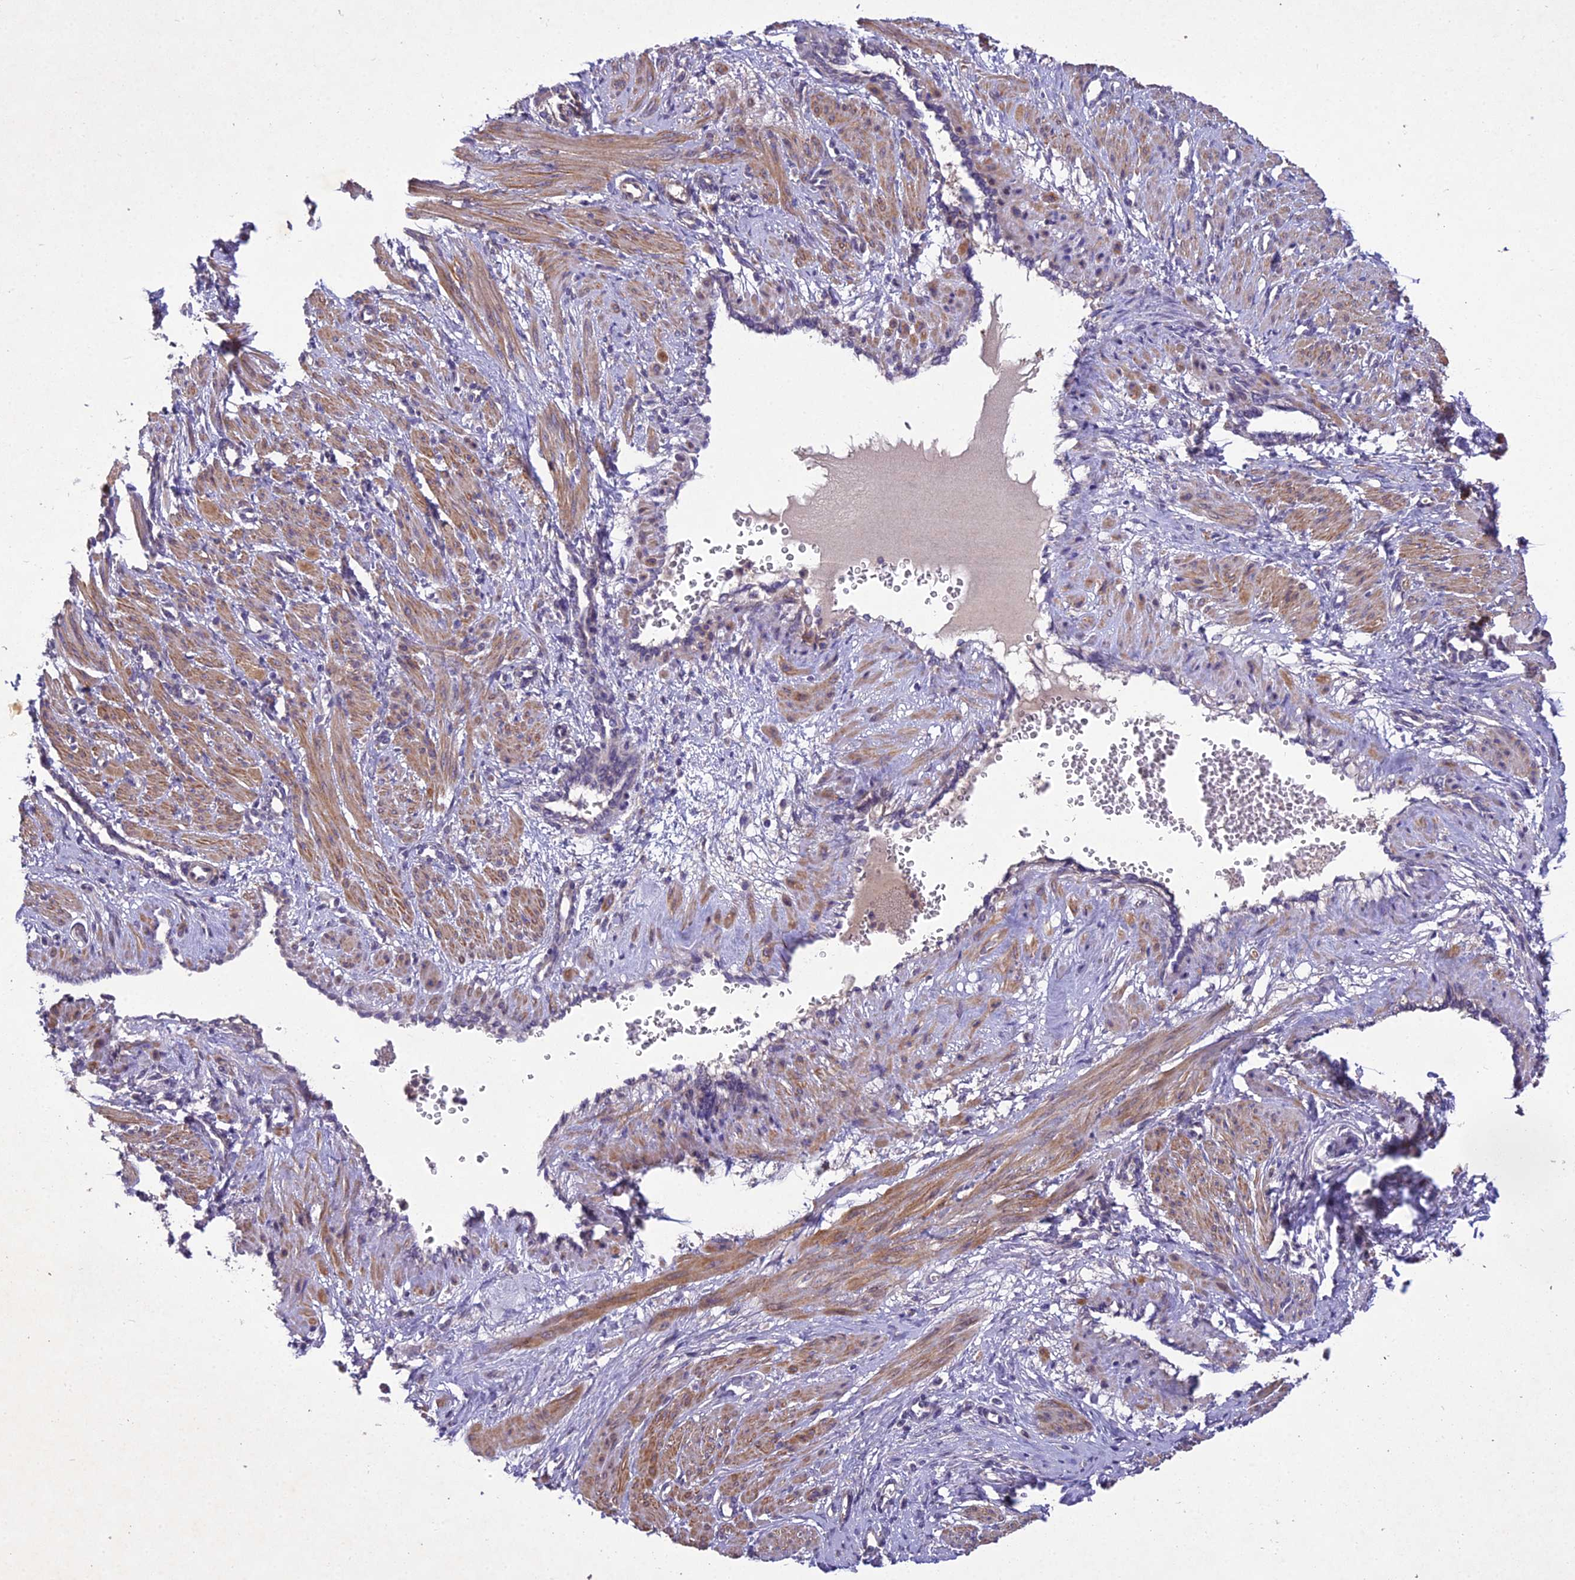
{"staining": {"intensity": "moderate", "quantity": ">75%", "location": "cytoplasmic/membranous"}, "tissue": "smooth muscle", "cell_type": "Smooth muscle cells", "image_type": "normal", "snomed": [{"axis": "morphology", "description": "Normal tissue, NOS"}, {"axis": "topography", "description": "Endometrium"}], "caption": "DAB immunohistochemical staining of benign smooth muscle reveals moderate cytoplasmic/membranous protein expression in approximately >75% of smooth muscle cells. (Stains: DAB in brown, nuclei in blue, Microscopy: brightfield microscopy at high magnification).", "gene": "CENPL", "patient": {"sex": "female", "age": 33}}